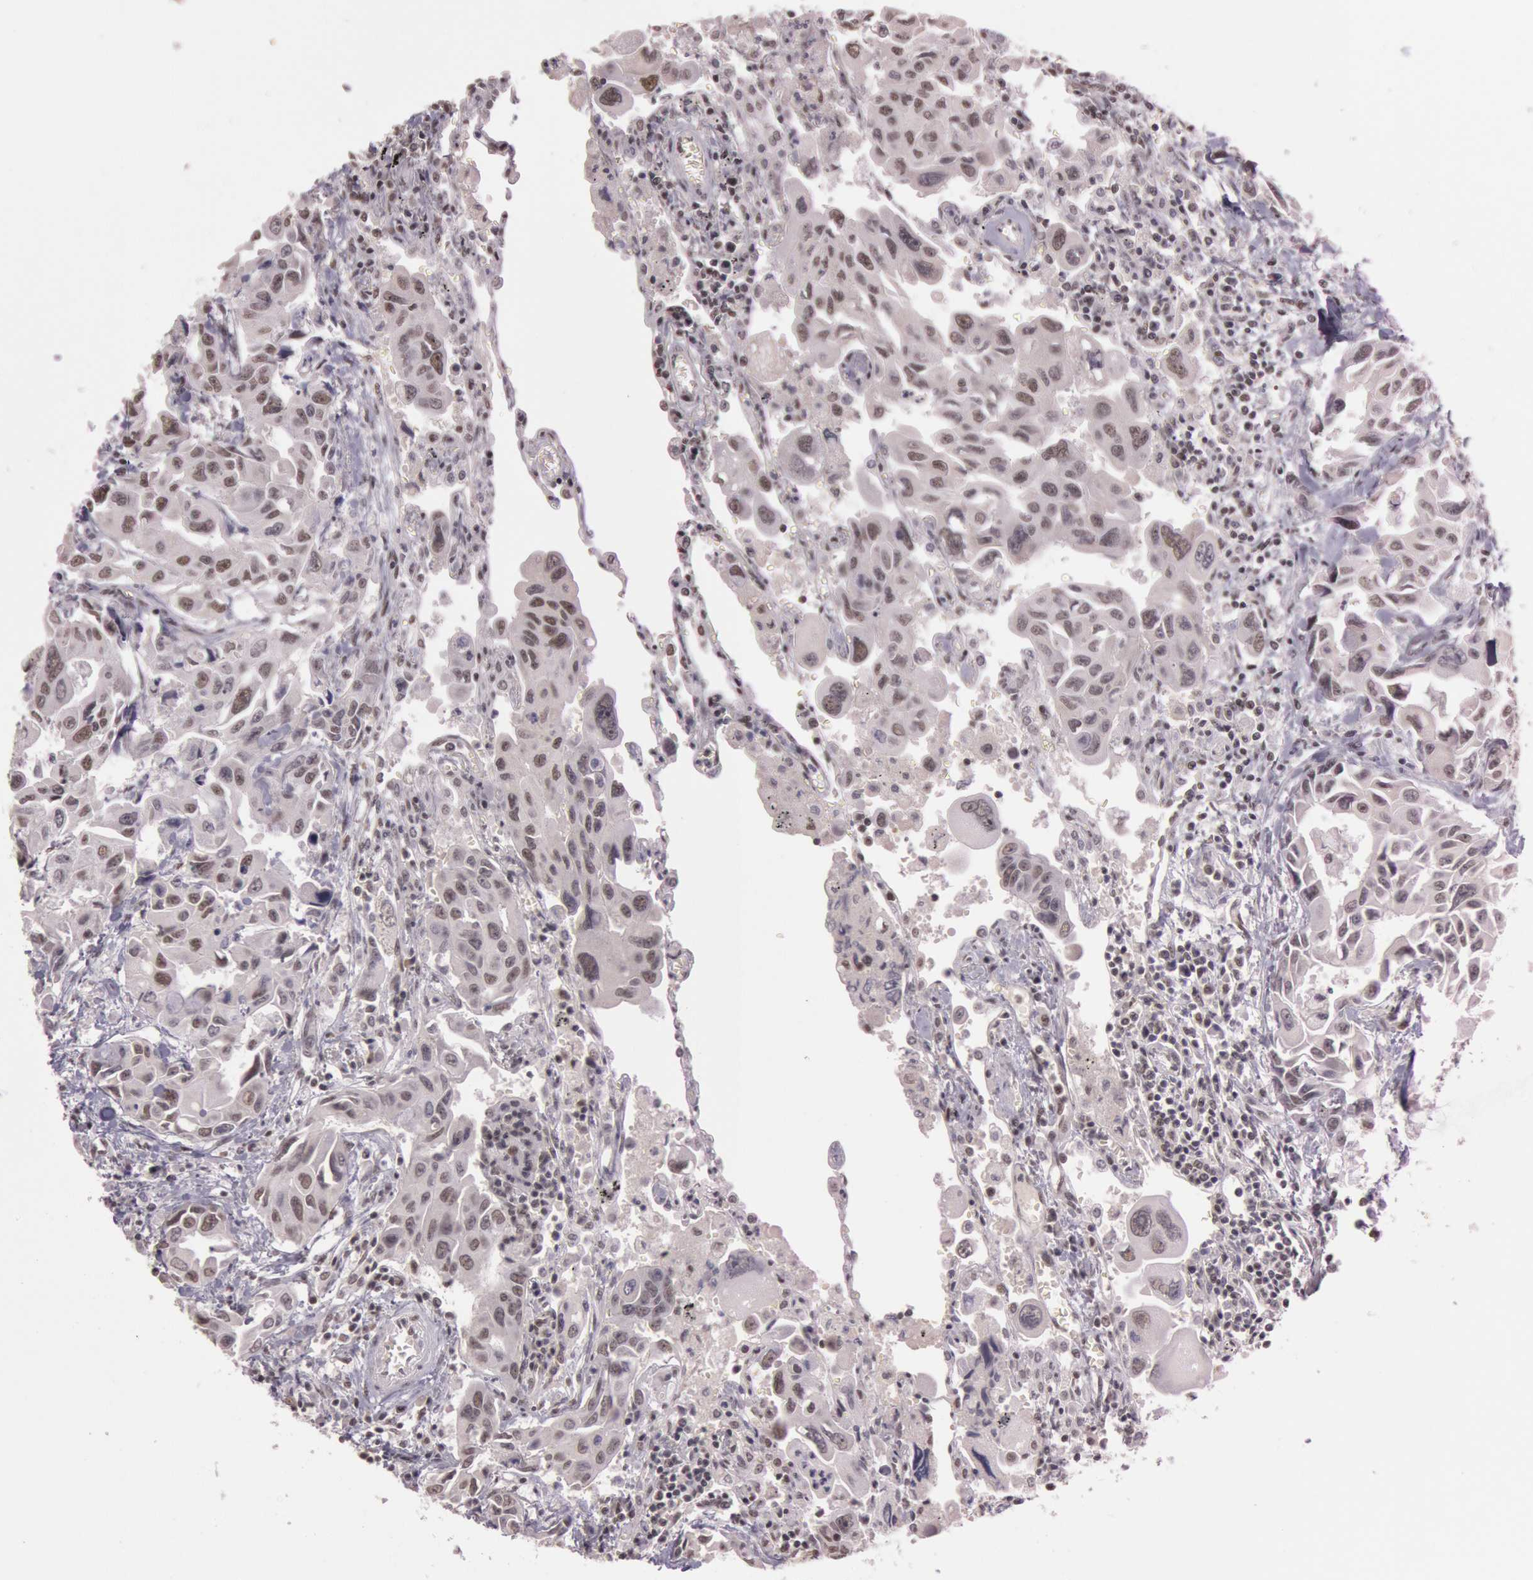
{"staining": {"intensity": "moderate", "quantity": "25%-75%", "location": "nuclear"}, "tissue": "lung cancer", "cell_type": "Tumor cells", "image_type": "cancer", "snomed": [{"axis": "morphology", "description": "Adenocarcinoma, NOS"}, {"axis": "topography", "description": "Lung"}], "caption": "Protein staining by immunohistochemistry (IHC) displays moderate nuclear expression in about 25%-75% of tumor cells in lung cancer.", "gene": "TASL", "patient": {"sex": "male", "age": 64}}